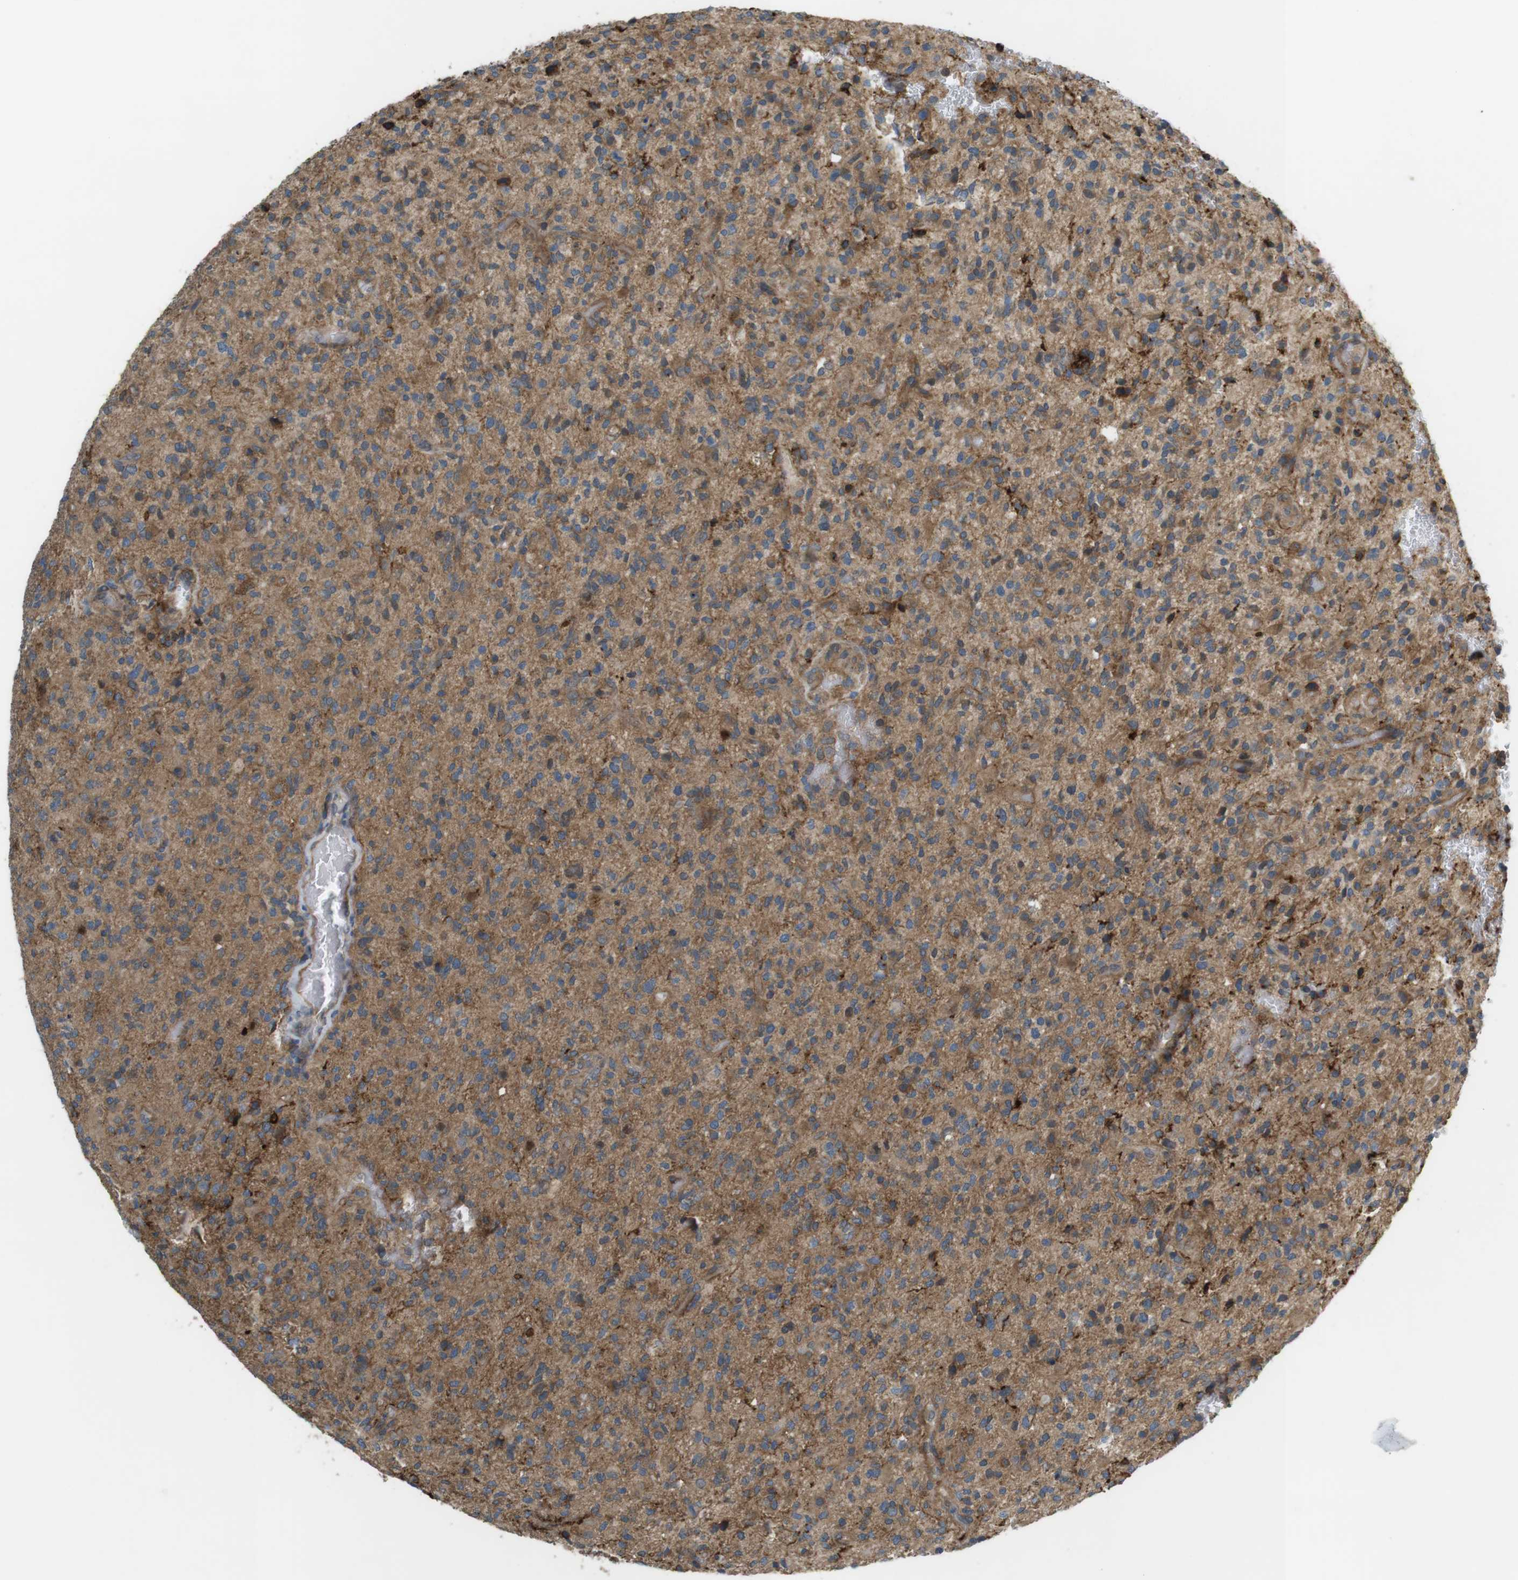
{"staining": {"intensity": "moderate", "quantity": ">75%", "location": "cytoplasmic/membranous"}, "tissue": "glioma", "cell_type": "Tumor cells", "image_type": "cancer", "snomed": [{"axis": "morphology", "description": "Glioma, malignant, High grade"}, {"axis": "topography", "description": "Brain"}], "caption": "High-magnification brightfield microscopy of malignant glioma (high-grade) stained with DAB (brown) and counterstained with hematoxylin (blue). tumor cells exhibit moderate cytoplasmic/membranous staining is identified in about>75% of cells. The protein of interest is stained brown, and the nuclei are stained in blue (DAB (3,3'-diaminobenzidine) IHC with brightfield microscopy, high magnification).", "gene": "DDAH2", "patient": {"sex": "male", "age": 71}}